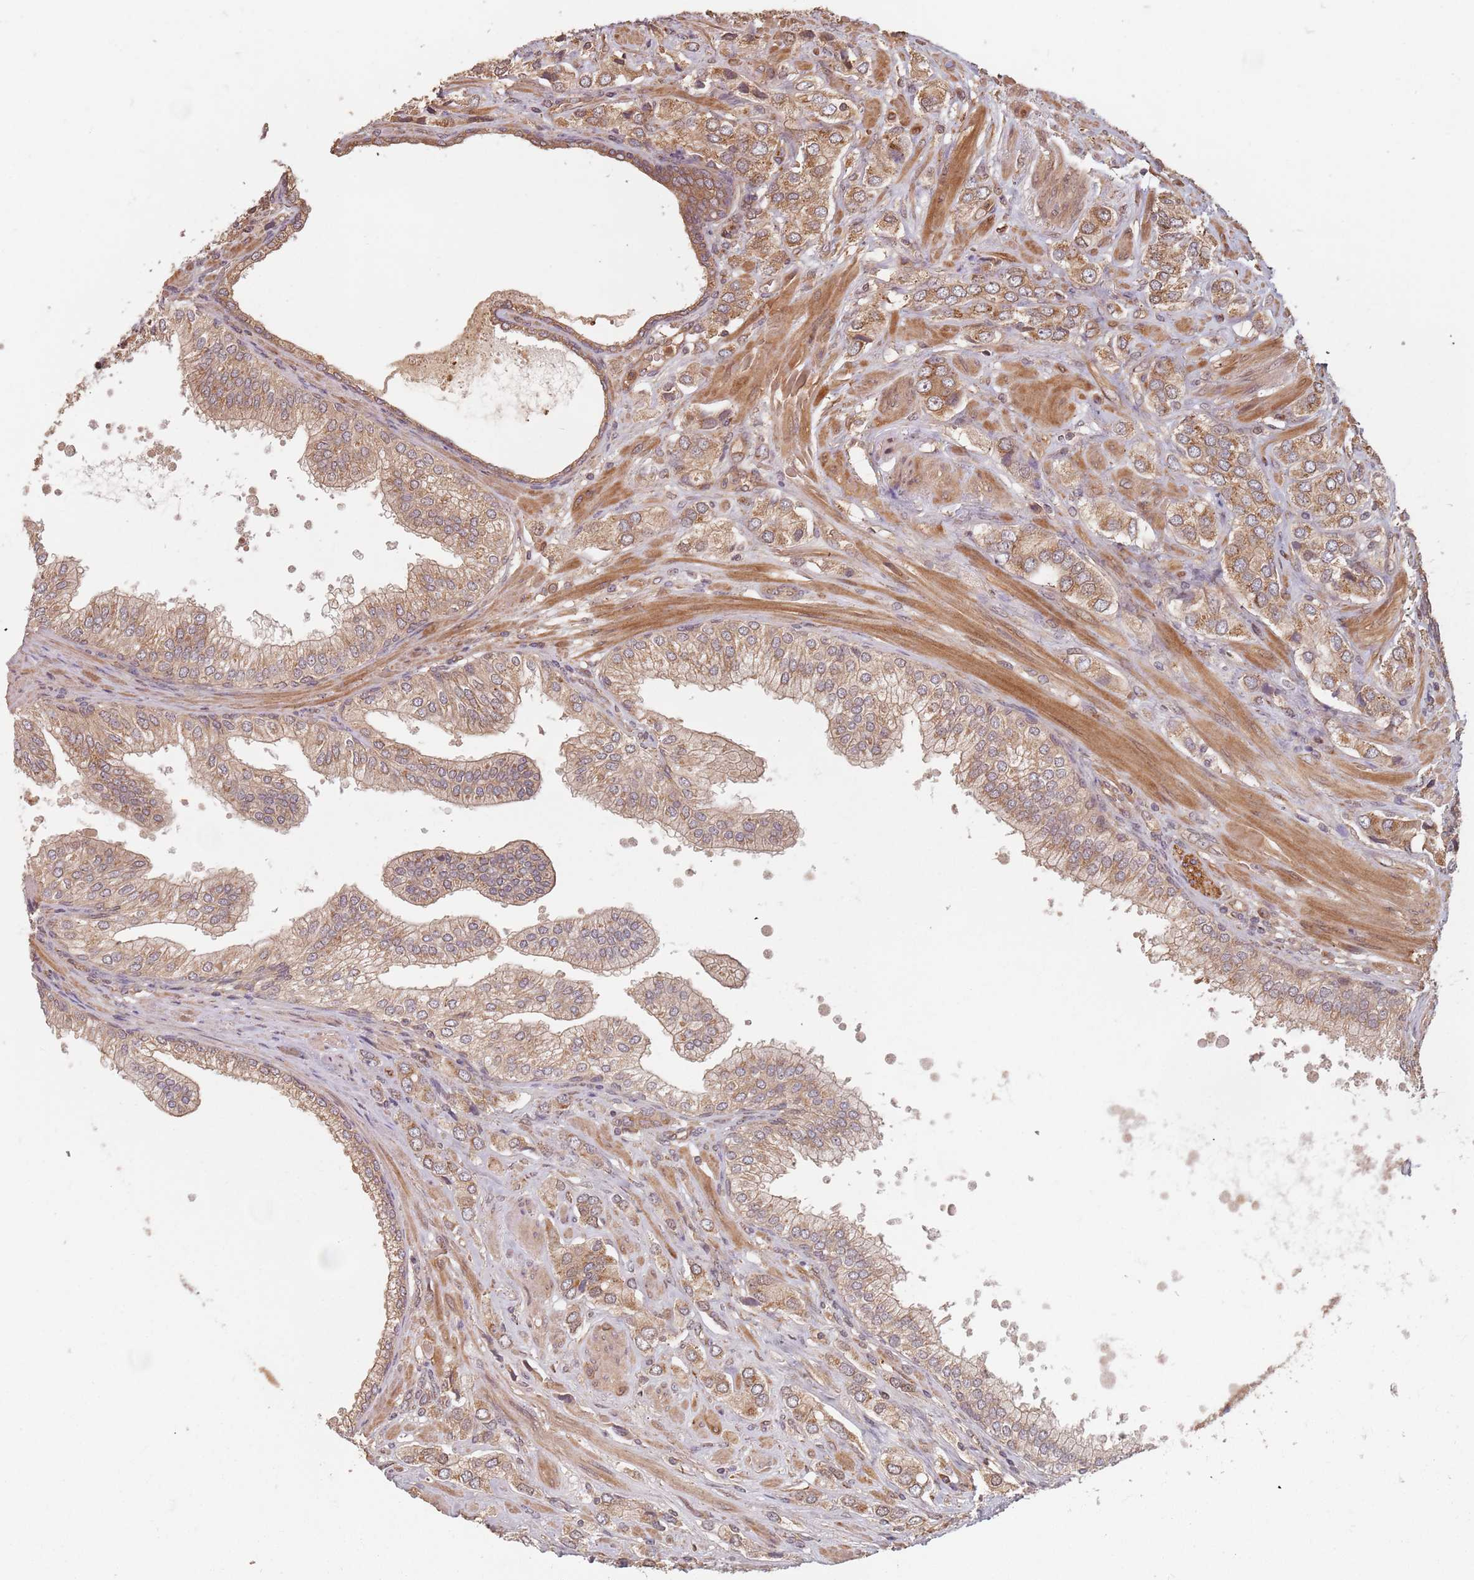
{"staining": {"intensity": "moderate", "quantity": ">75%", "location": "cytoplasmic/membranous"}, "tissue": "prostate cancer", "cell_type": "Tumor cells", "image_type": "cancer", "snomed": [{"axis": "morphology", "description": "Adenocarcinoma, High grade"}, {"axis": "topography", "description": "Prostate and seminal vesicle, NOS"}], "caption": "Human adenocarcinoma (high-grade) (prostate) stained with a brown dye exhibits moderate cytoplasmic/membranous positive expression in approximately >75% of tumor cells.", "gene": "C3orf14", "patient": {"sex": "male", "age": 64}}